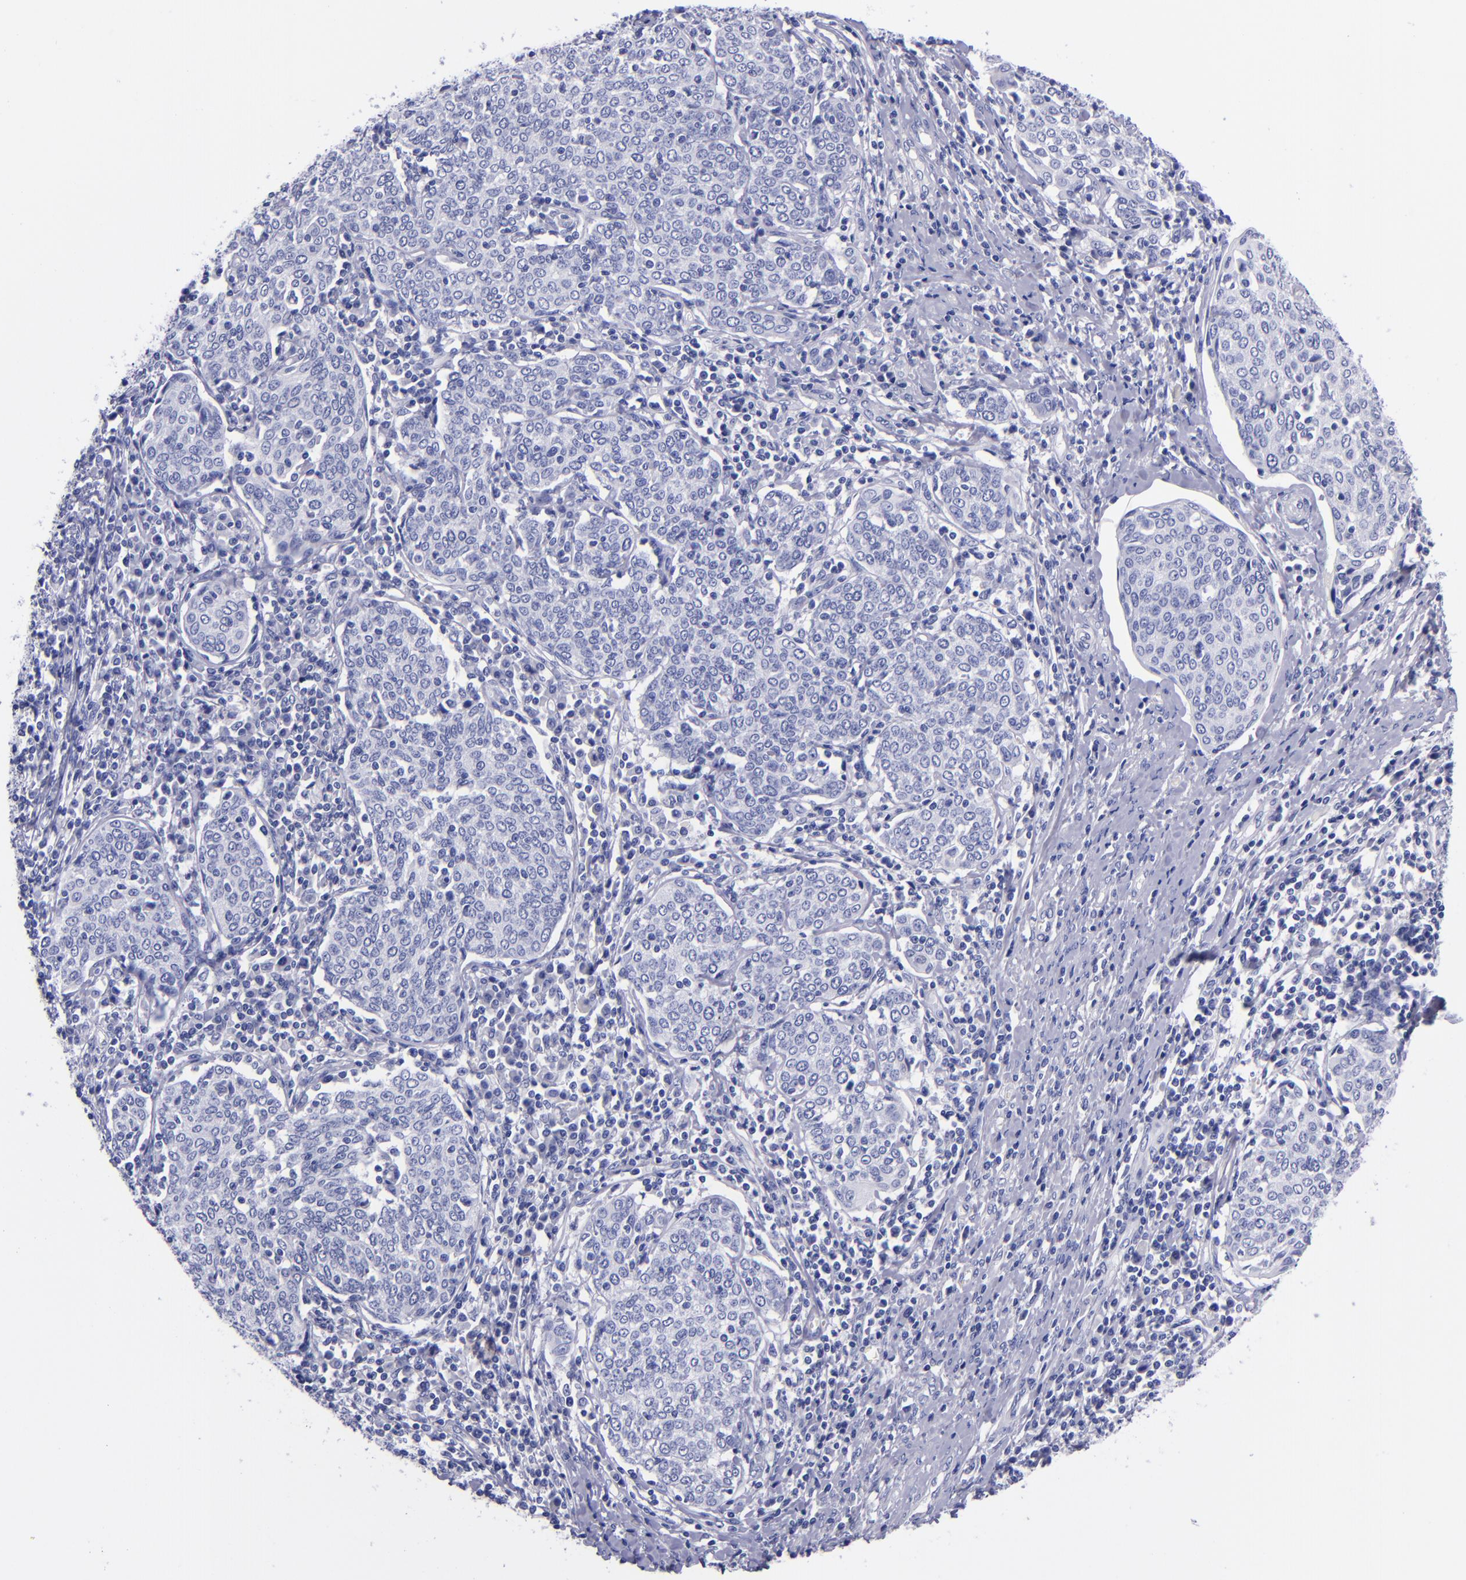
{"staining": {"intensity": "negative", "quantity": "none", "location": "none"}, "tissue": "cervical cancer", "cell_type": "Tumor cells", "image_type": "cancer", "snomed": [{"axis": "morphology", "description": "Squamous cell carcinoma, NOS"}, {"axis": "topography", "description": "Cervix"}], "caption": "The photomicrograph demonstrates no significant expression in tumor cells of cervical squamous cell carcinoma.", "gene": "SV2A", "patient": {"sex": "female", "age": 40}}